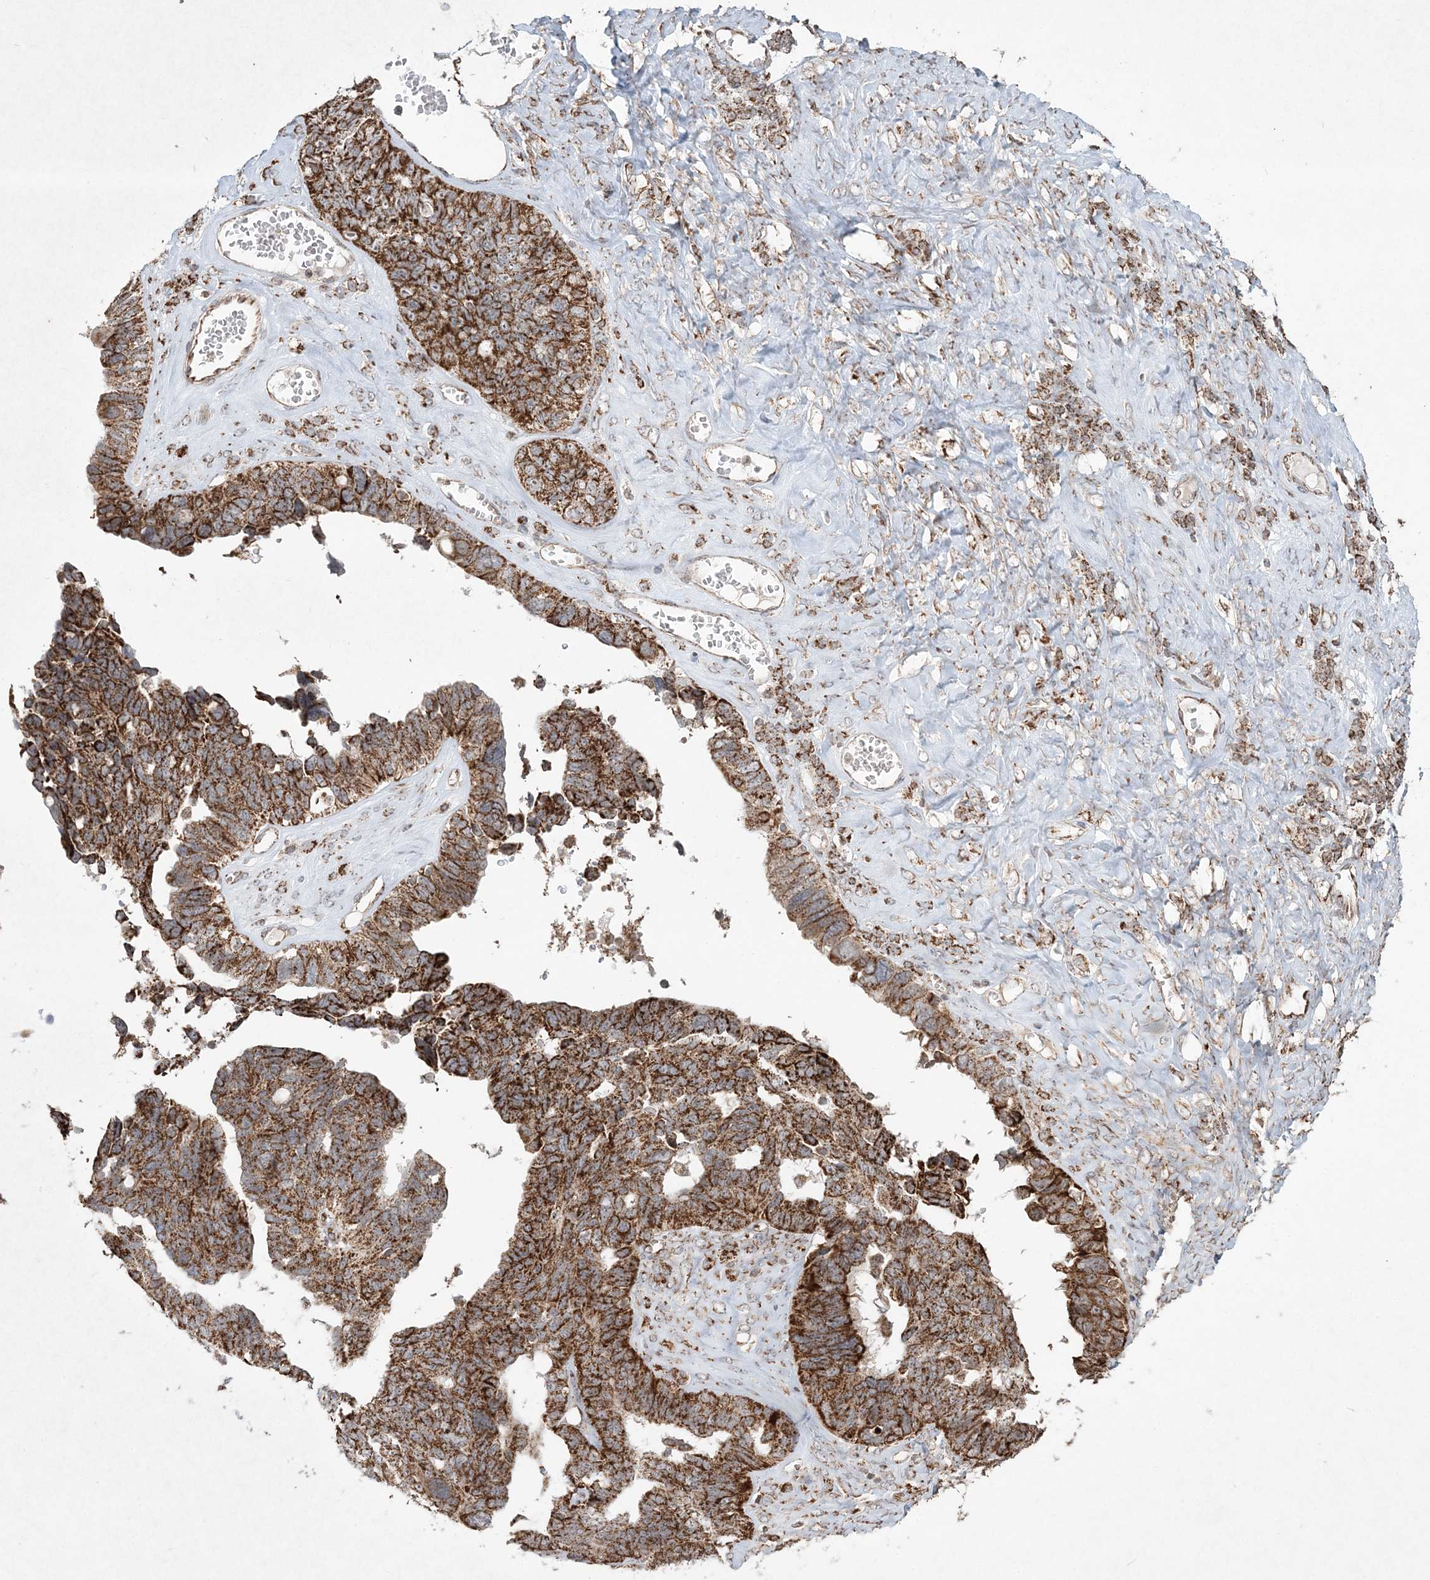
{"staining": {"intensity": "strong", "quantity": ">75%", "location": "cytoplasmic/membranous"}, "tissue": "ovarian cancer", "cell_type": "Tumor cells", "image_type": "cancer", "snomed": [{"axis": "morphology", "description": "Cystadenocarcinoma, serous, NOS"}, {"axis": "topography", "description": "Ovary"}], "caption": "Human ovarian serous cystadenocarcinoma stained with a protein marker exhibits strong staining in tumor cells.", "gene": "LRPPRC", "patient": {"sex": "female", "age": 79}}